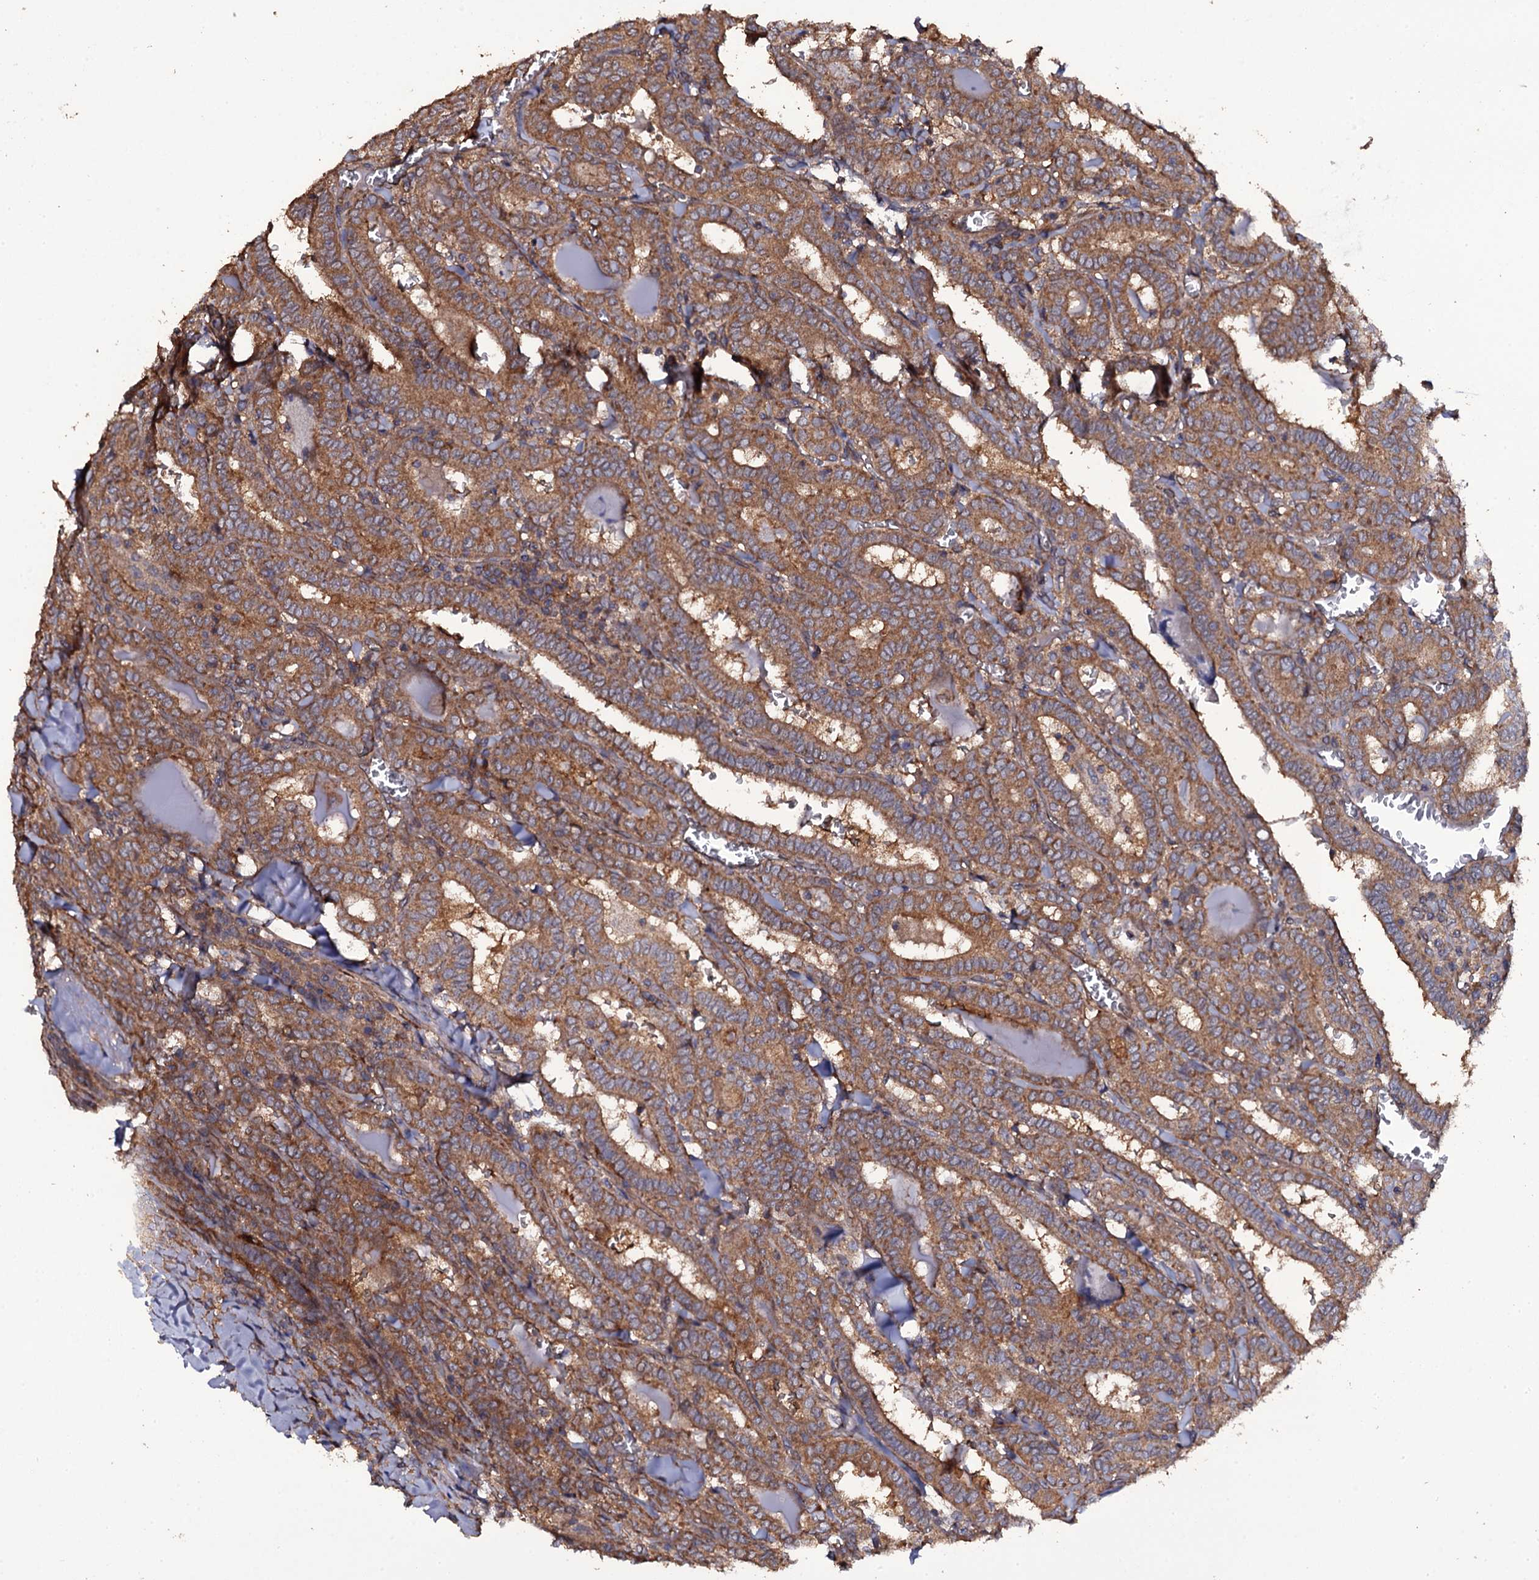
{"staining": {"intensity": "moderate", "quantity": ">75%", "location": "cytoplasmic/membranous"}, "tissue": "thyroid cancer", "cell_type": "Tumor cells", "image_type": "cancer", "snomed": [{"axis": "morphology", "description": "Papillary adenocarcinoma, NOS"}, {"axis": "topography", "description": "Thyroid gland"}], "caption": "Immunohistochemical staining of human papillary adenocarcinoma (thyroid) displays medium levels of moderate cytoplasmic/membranous protein positivity in about >75% of tumor cells.", "gene": "TTC23", "patient": {"sex": "female", "age": 72}}